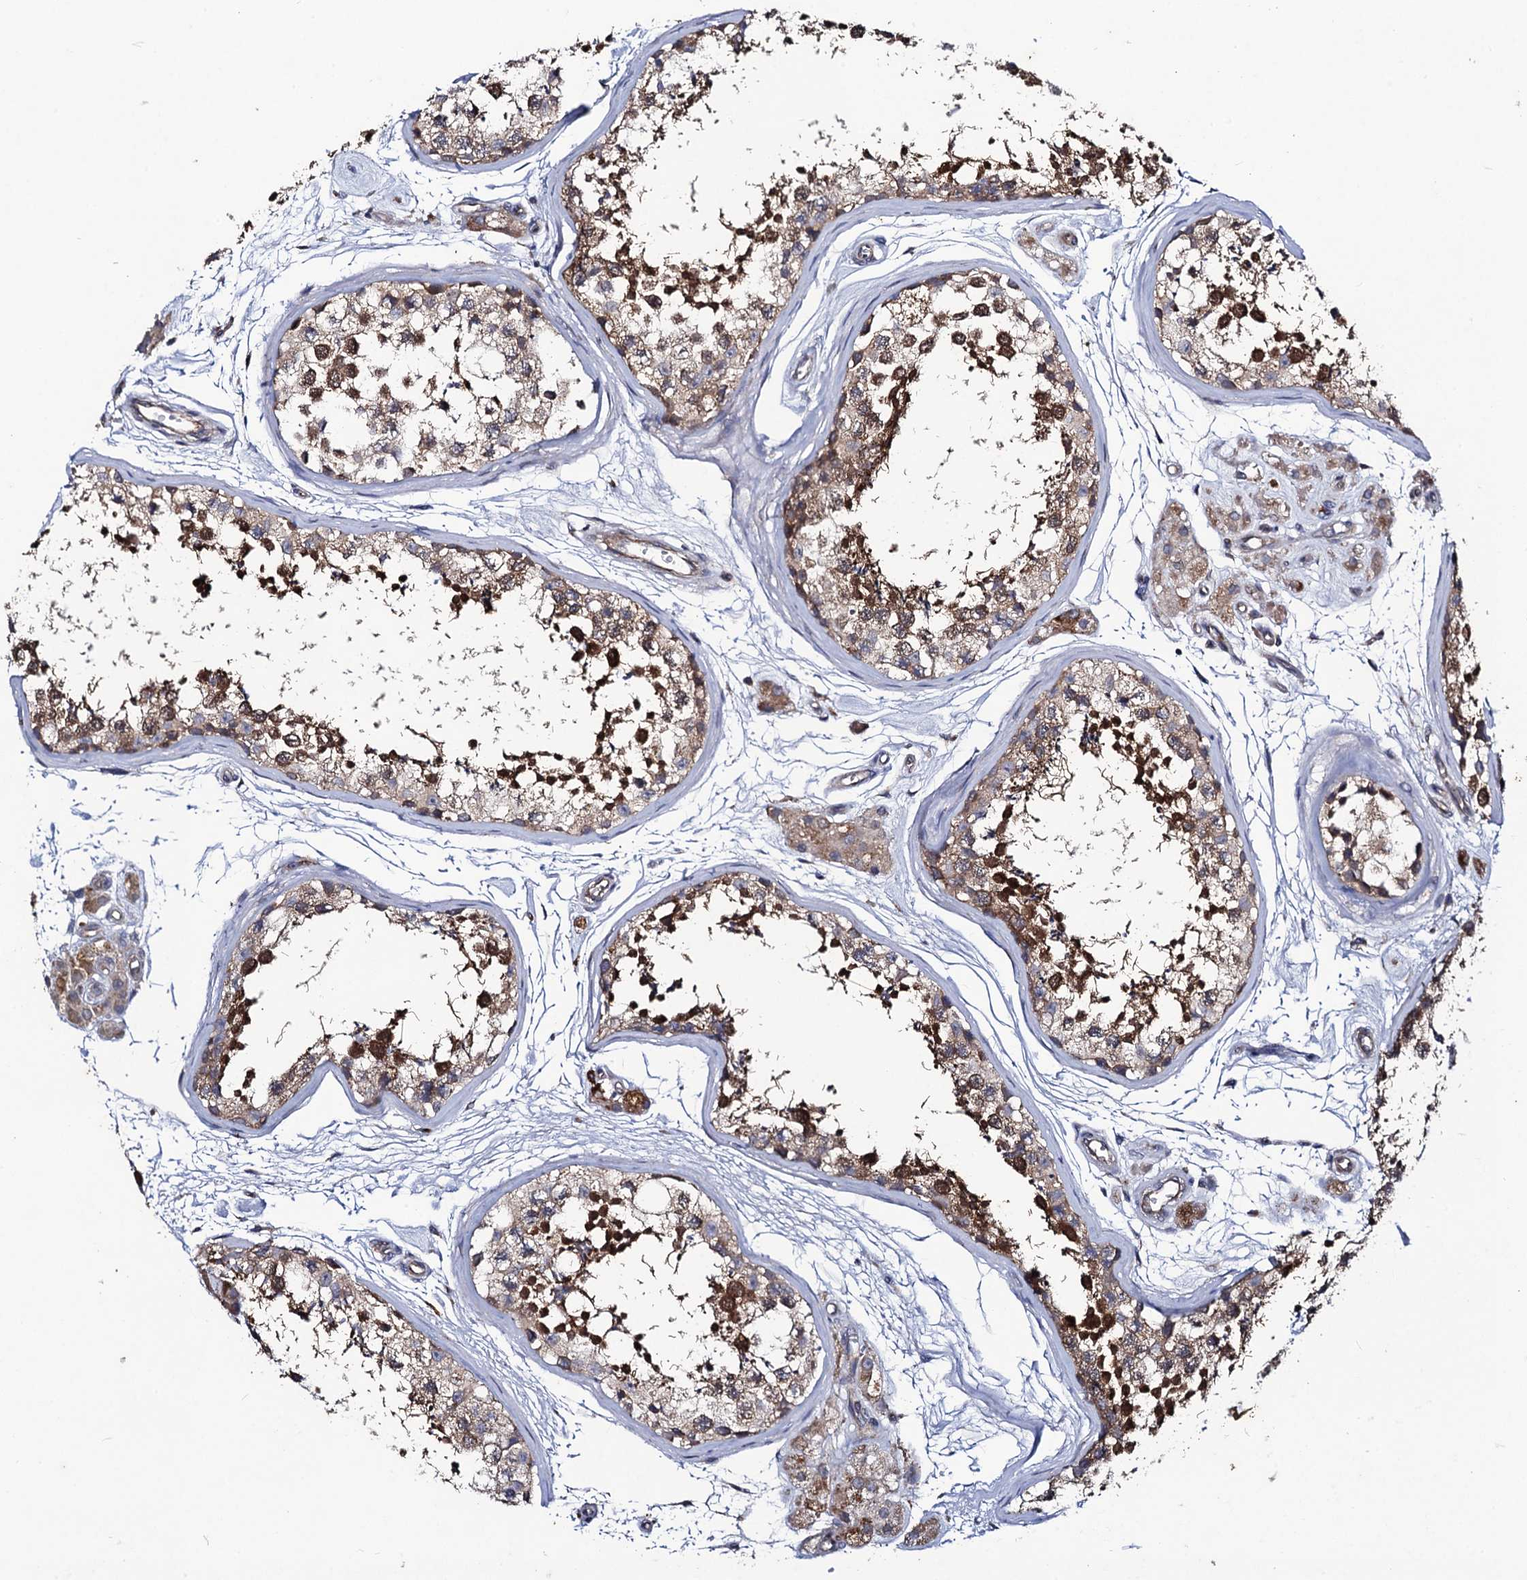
{"staining": {"intensity": "strong", "quantity": "25%-75%", "location": "cytoplasmic/membranous,nuclear"}, "tissue": "testis", "cell_type": "Cells in seminiferous ducts", "image_type": "normal", "snomed": [{"axis": "morphology", "description": "Normal tissue, NOS"}, {"axis": "topography", "description": "Testis"}], "caption": "Protein staining of normal testis exhibits strong cytoplasmic/membranous,nuclear staining in approximately 25%-75% of cells in seminiferous ducts. (DAB IHC, brown staining for protein, blue staining for nuclei).", "gene": "DYDC1", "patient": {"sex": "male", "age": 56}}